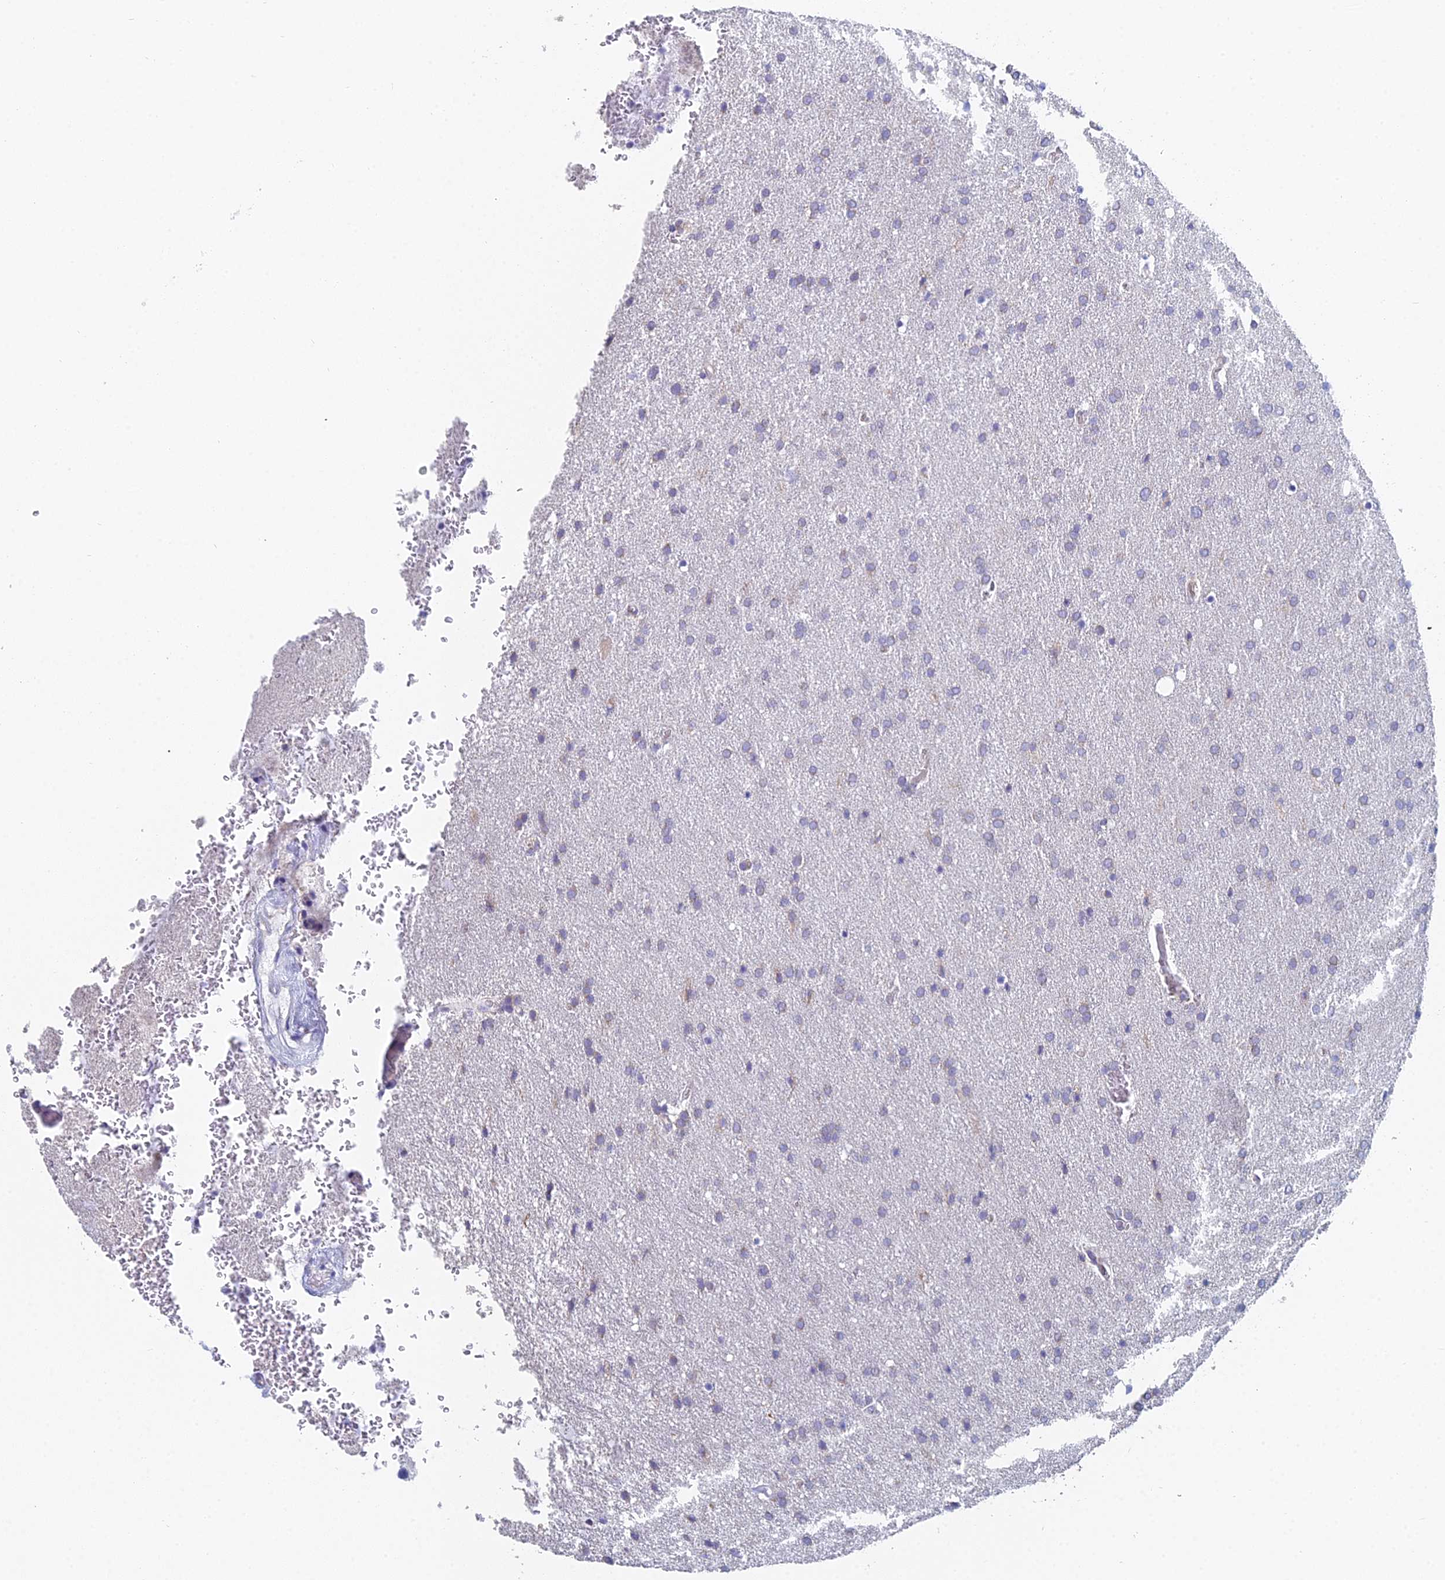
{"staining": {"intensity": "weak", "quantity": "<25%", "location": "cytoplasmic/membranous"}, "tissue": "glioma", "cell_type": "Tumor cells", "image_type": "cancer", "snomed": [{"axis": "morphology", "description": "Glioma, malignant, Low grade"}, {"axis": "topography", "description": "Brain"}], "caption": "Immunohistochemistry photomicrograph of neoplastic tissue: glioma stained with DAB (3,3'-diaminobenzidine) displays no significant protein staining in tumor cells.", "gene": "CRACR2B", "patient": {"sex": "female", "age": 32}}